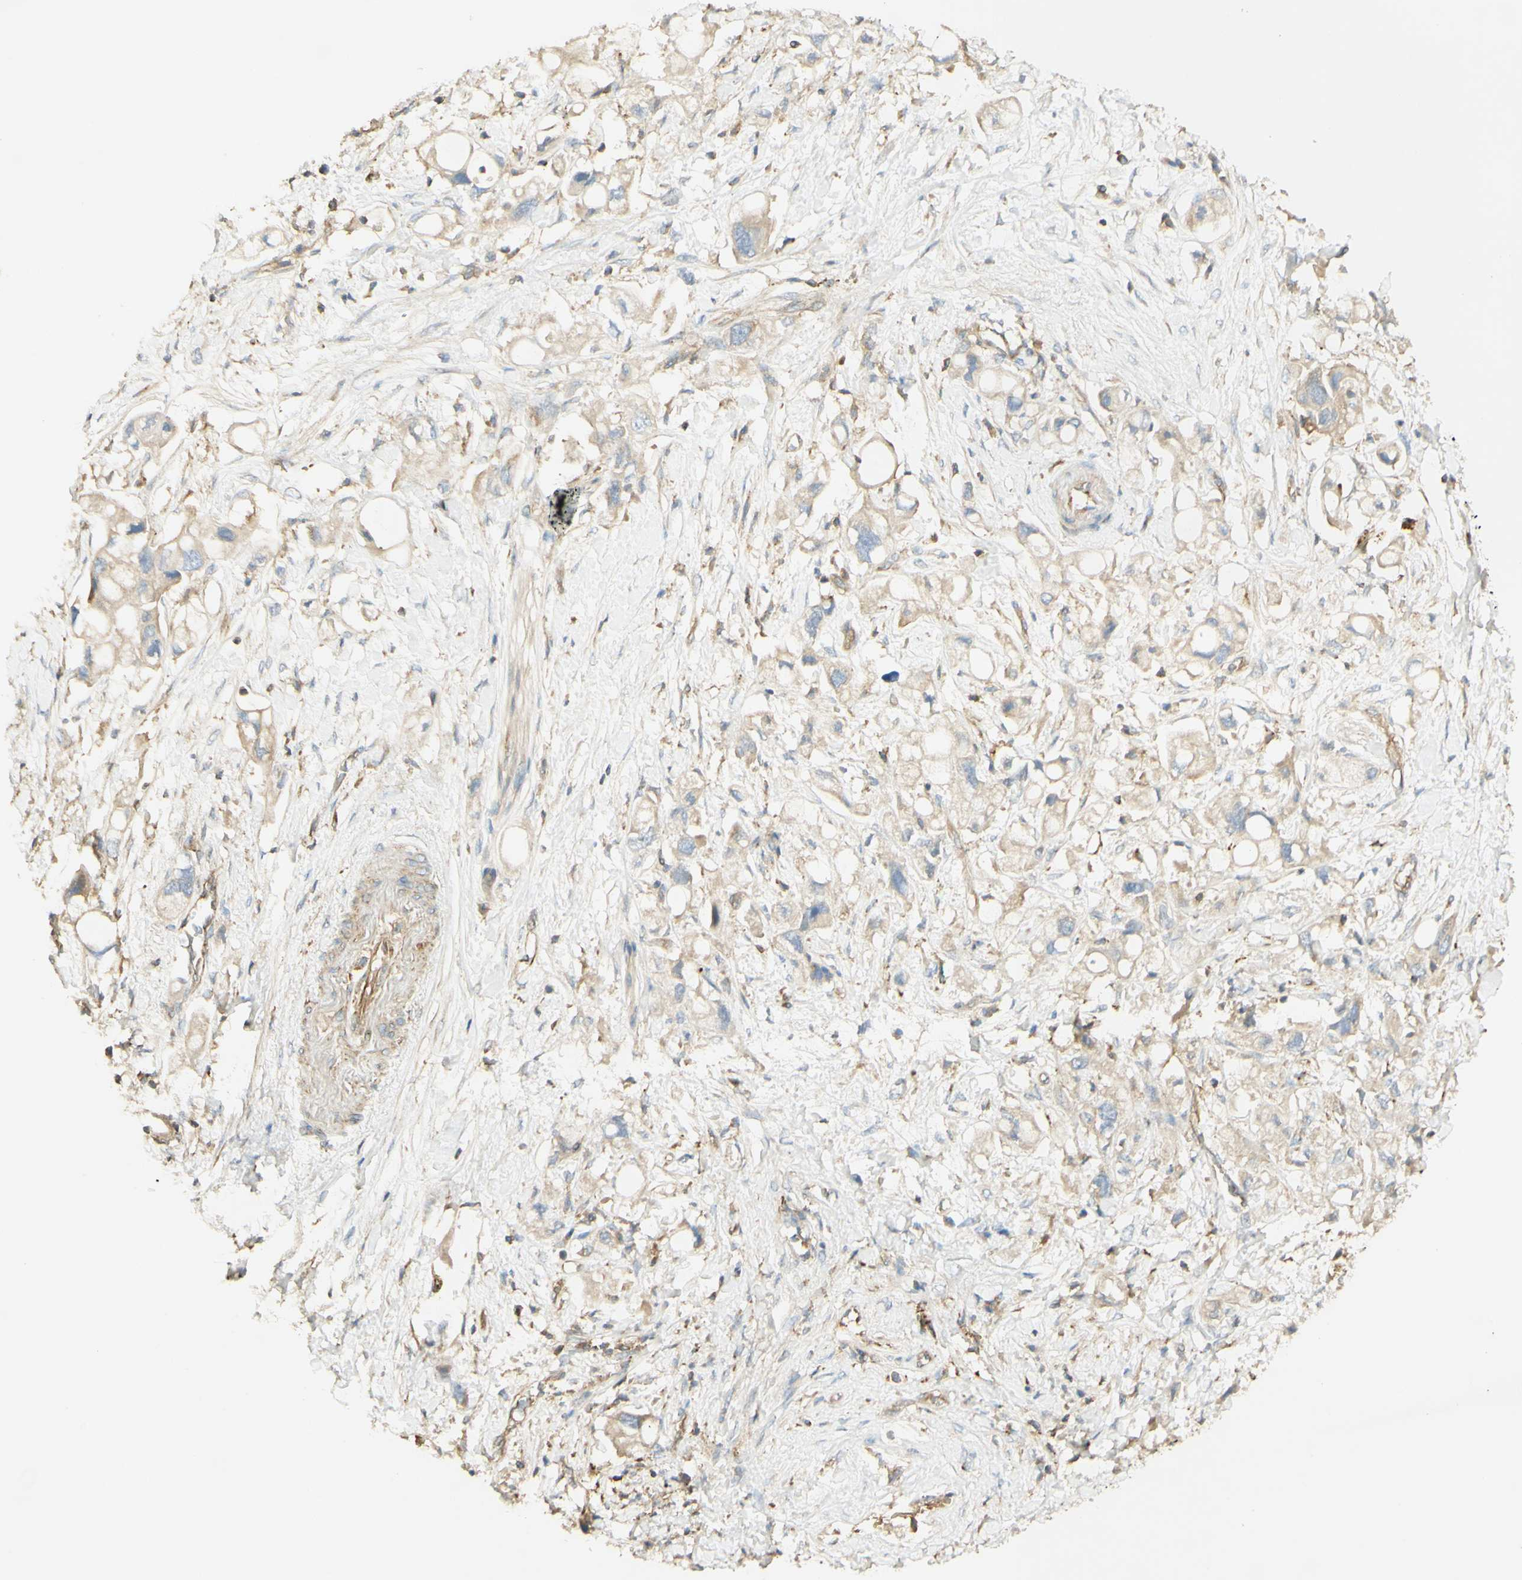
{"staining": {"intensity": "weak", "quantity": ">75%", "location": "cytoplasmic/membranous"}, "tissue": "pancreatic cancer", "cell_type": "Tumor cells", "image_type": "cancer", "snomed": [{"axis": "morphology", "description": "Adenocarcinoma, NOS"}, {"axis": "topography", "description": "Pancreas"}], "caption": "An immunohistochemistry (IHC) photomicrograph of tumor tissue is shown. Protein staining in brown highlights weak cytoplasmic/membranous positivity in pancreatic cancer (adenocarcinoma) within tumor cells.", "gene": "IKBKG", "patient": {"sex": "female", "age": 56}}